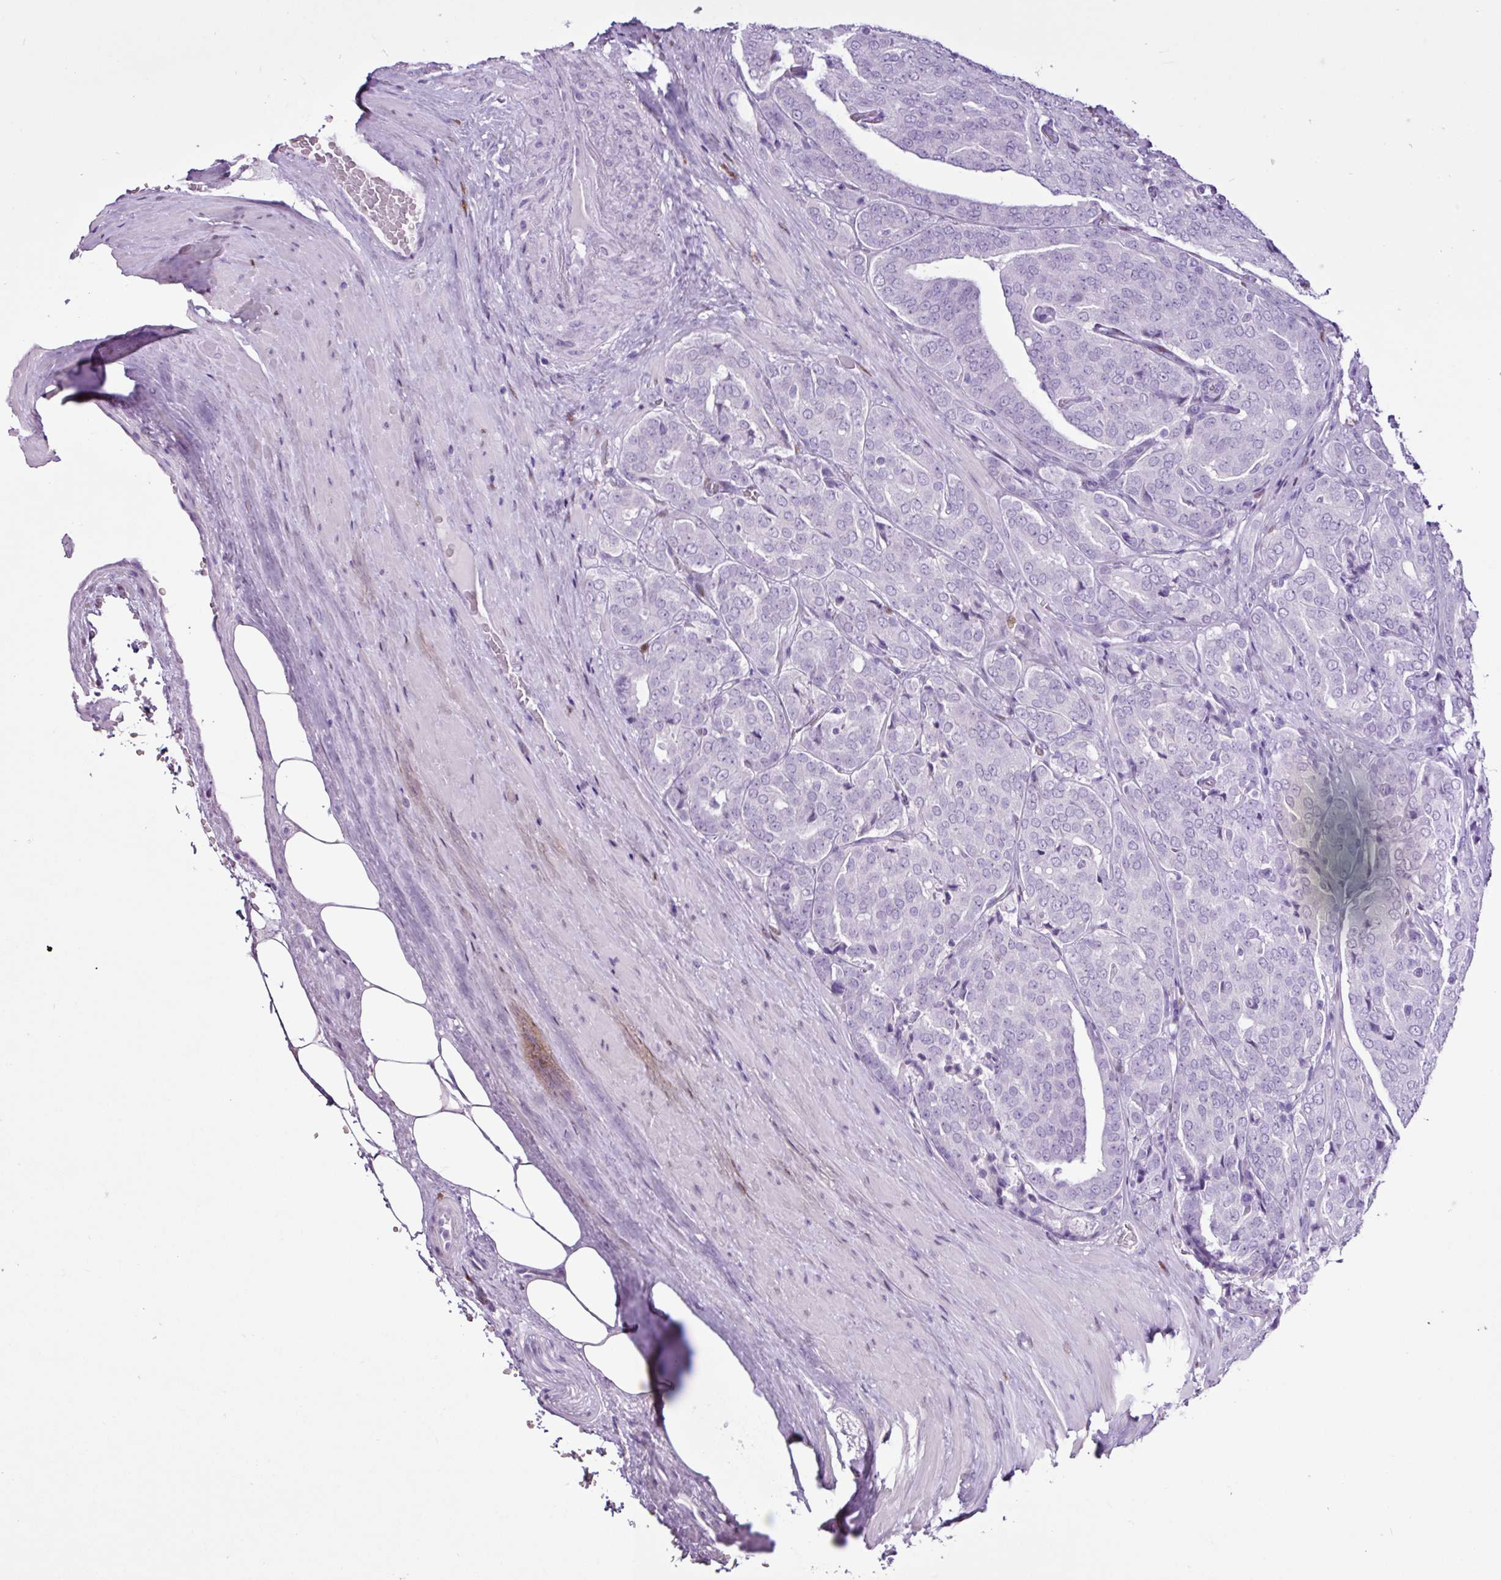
{"staining": {"intensity": "negative", "quantity": "none", "location": "none"}, "tissue": "prostate cancer", "cell_type": "Tumor cells", "image_type": "cancer", "snomed": [{"axis": "morphology", "description": "Adenocarcinoma, High grade"}, {"axis": "topography", "description": "Prostate"}], "caption": "Immunohistochemistry (IHC) micrograph of neoplastic tissue: human prostate cancer stained with DAB reveals no significant protein positivity in tumor cells.", "gene": "PGR", "patient": {"sex": "male", "age": 68}}